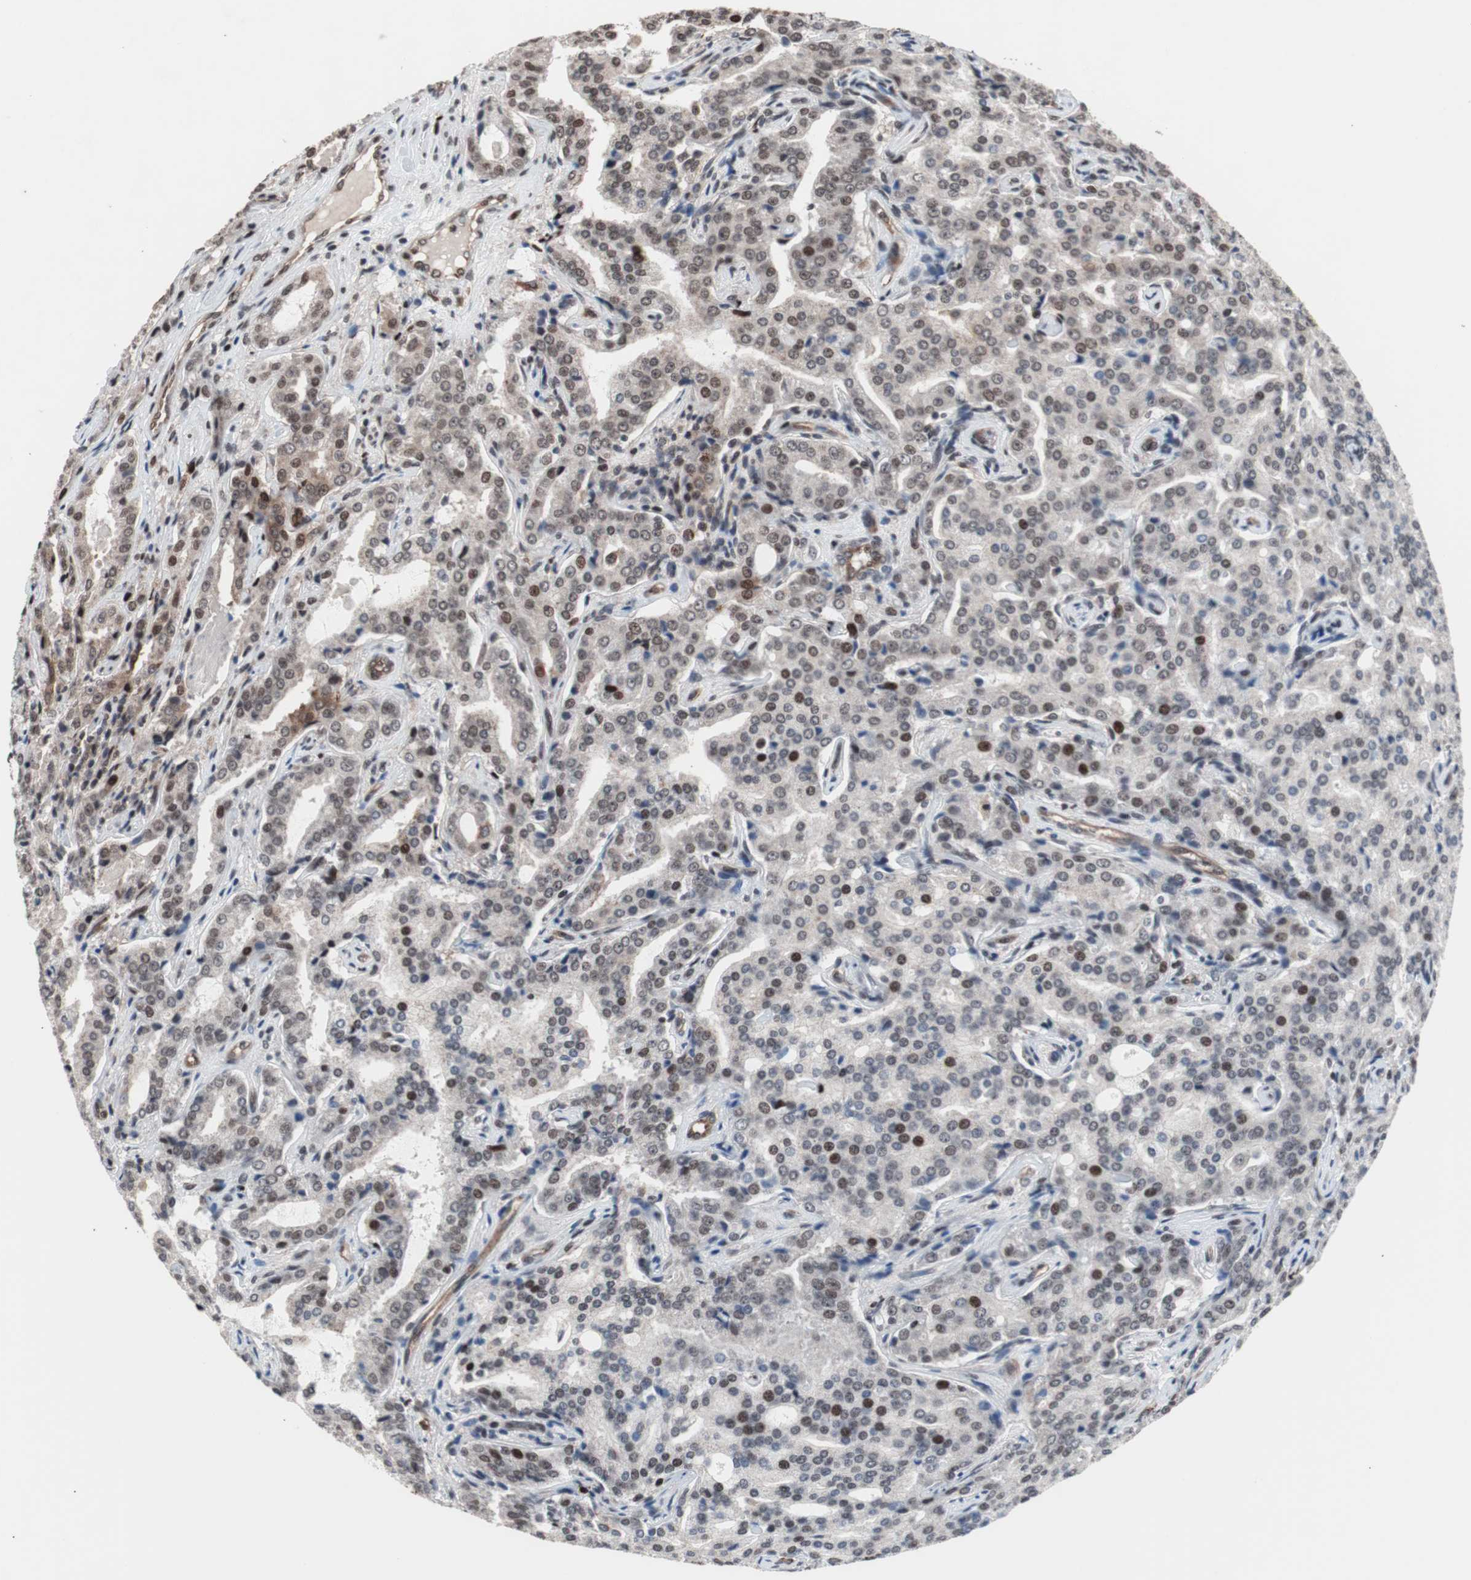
{"staining": {"intensity": "moderate", "quantity": "25%-75%", "location": "nuclear"}, "tissue": "prostate cancer", "cell_type": "Tumor cells", "image_type": "cancer", "snomed": [{"axis": "morphology", "description": "Adenocarcinoma, High grade"}, {"axis": "topography", "description": "Prostate"}], "caption": "Immunohistochemical staining of prostate cancer (high-grade adenocarcinoma) reveals medium levels of moderate nuclear protein staining in about 25%-75% of tumor cells.", "gene": "POGZ", "patient": {"sex": "male", "age": 72}}